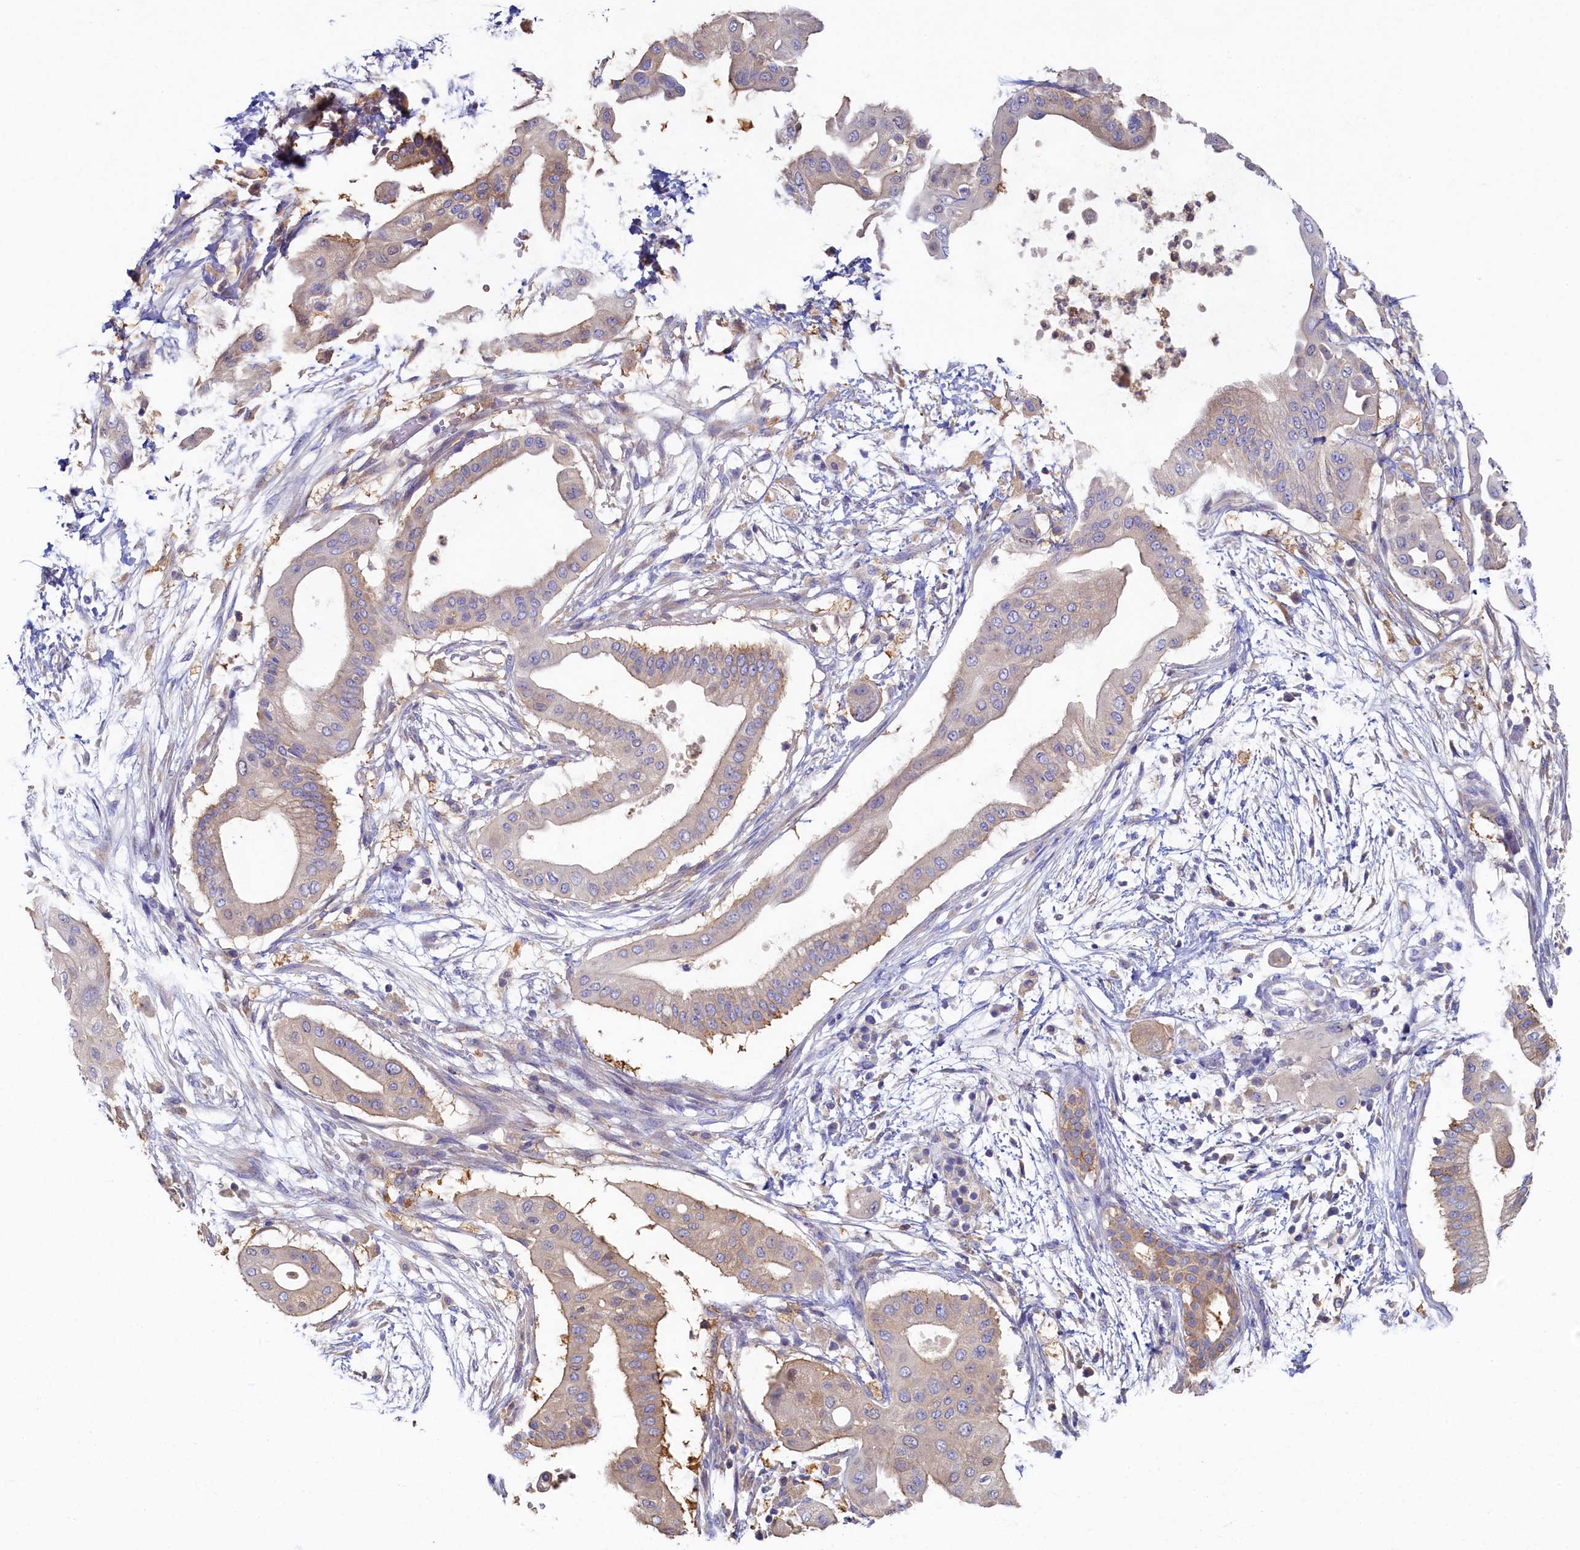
{"staining": {"intensity": "weak", "quantity": "25%-75%", "location": "cytoplasmic/membranous"}, "tissue": "pancreatic cancer", "cell_type": "Tumor cells", "image_type": "cancer", "snomed": [{"axis": "morphology", "description": "Adenocarcinoma, NOS"}, {"axis": "topography", "description": "Pancreas"}], "caption": "Protein staining by IHC displays weak cytoplasmic/membranous positivity in about 25%-75% of tumor cells in pancreatic cancer.", "gene": "TIMM8B", "patient": {"sex": "male", "age": 68}}